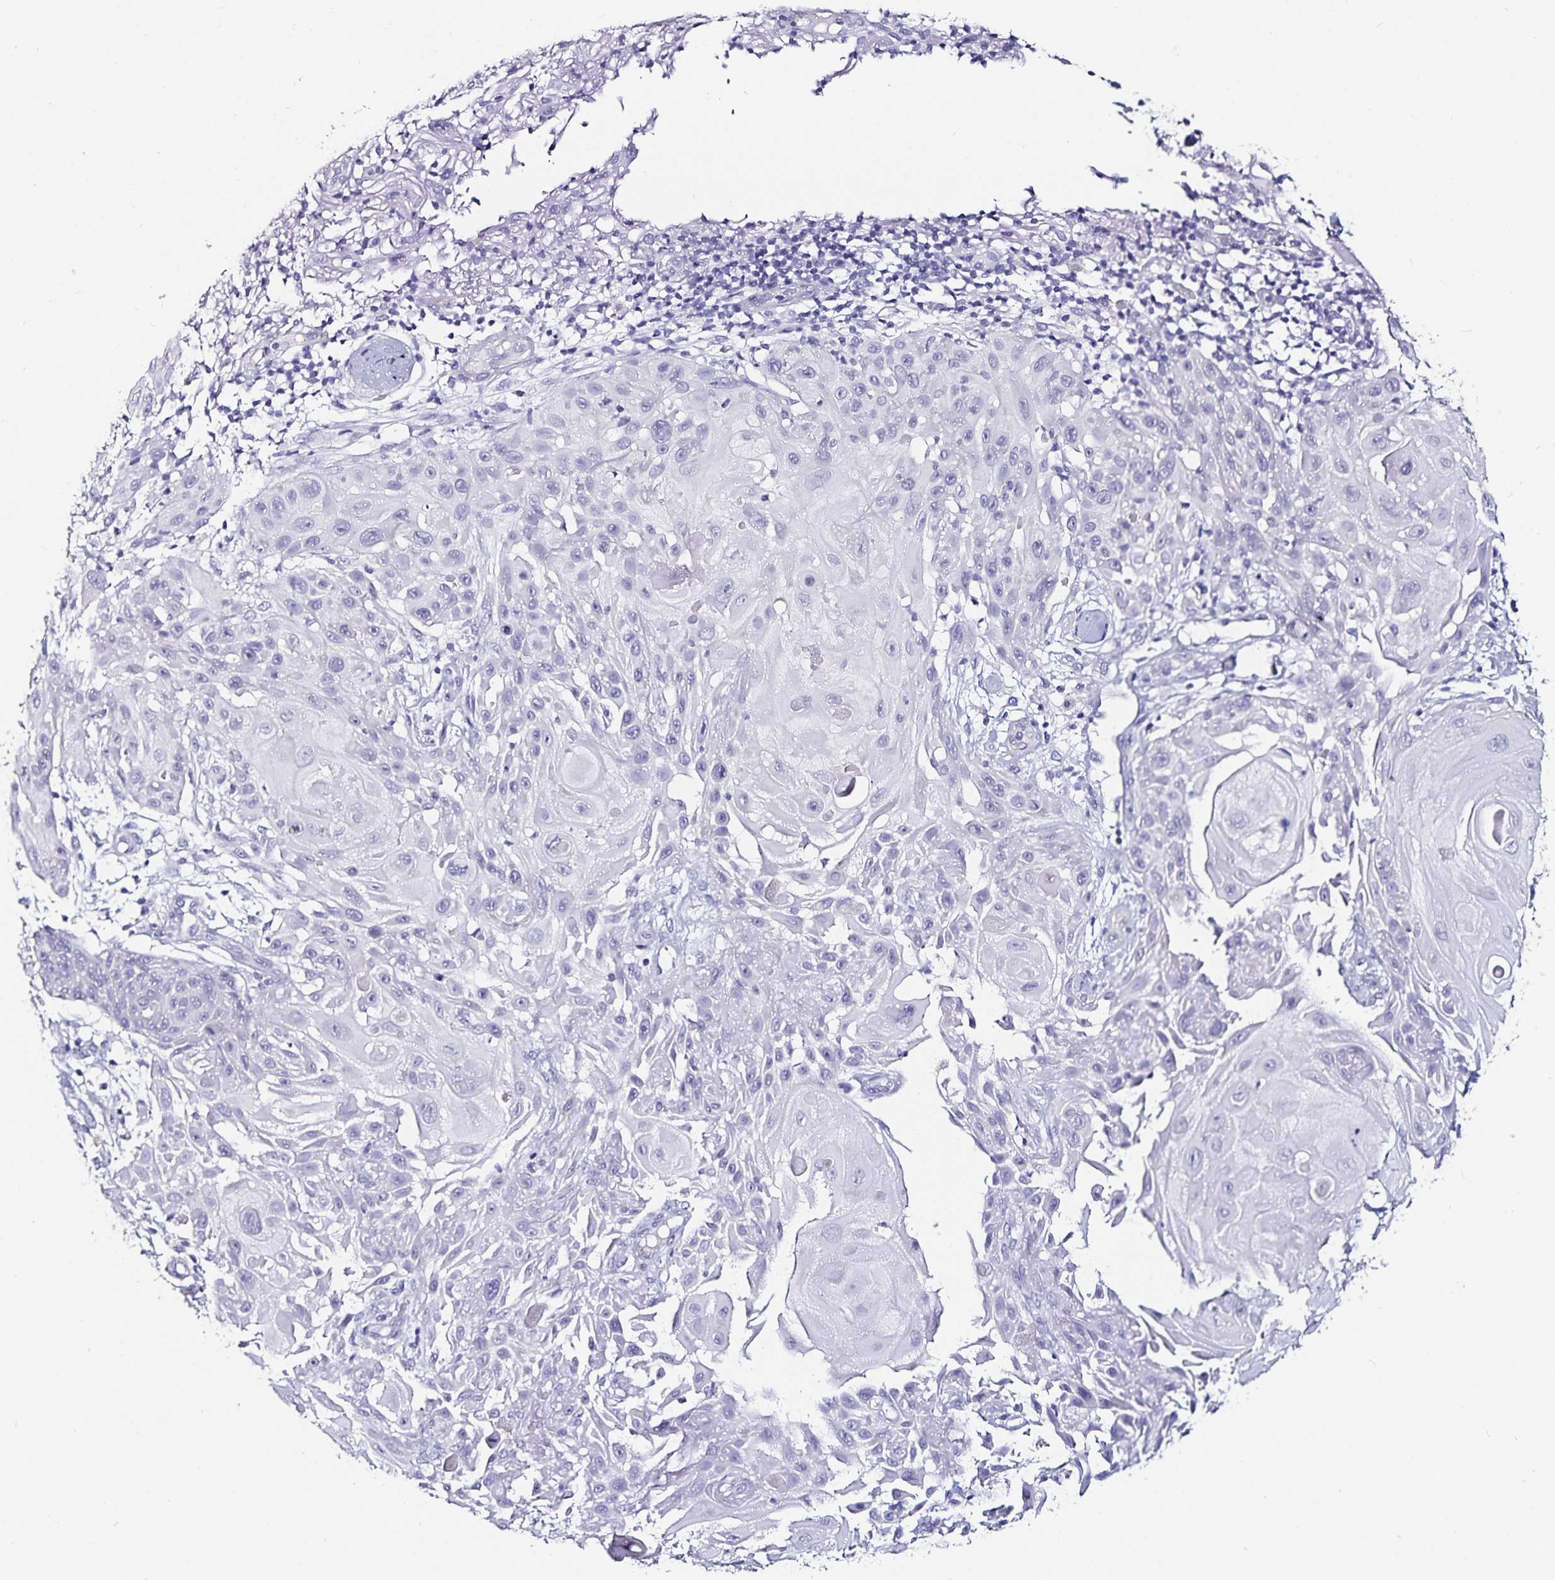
{"staining": {"intensity": "negative", "quantity": "none", "location": "none"}, "tissue": "skin cancer", "cell_type": "Tumor cells", "image_type": "cancer", "snomed": [{"axis": "morphology", "description": "Squamous cell carcinoma, NOS"}, {"axis": "topography", "description": "Skin"}], "caption": "An IHC photomicrograph of skin cancer (squamous cell carcinoma) is shown. There is no staining in tumor cells of skin cancer (squamous cell carcinoma). (Stains: DAB immunohistochemistry (IHC) with hematoxylin counter stain, Microscopy: brightfield microscopy at high magnification).", "gene": "TSPAN7", "patient": {"sex": "female", "age": 91}}